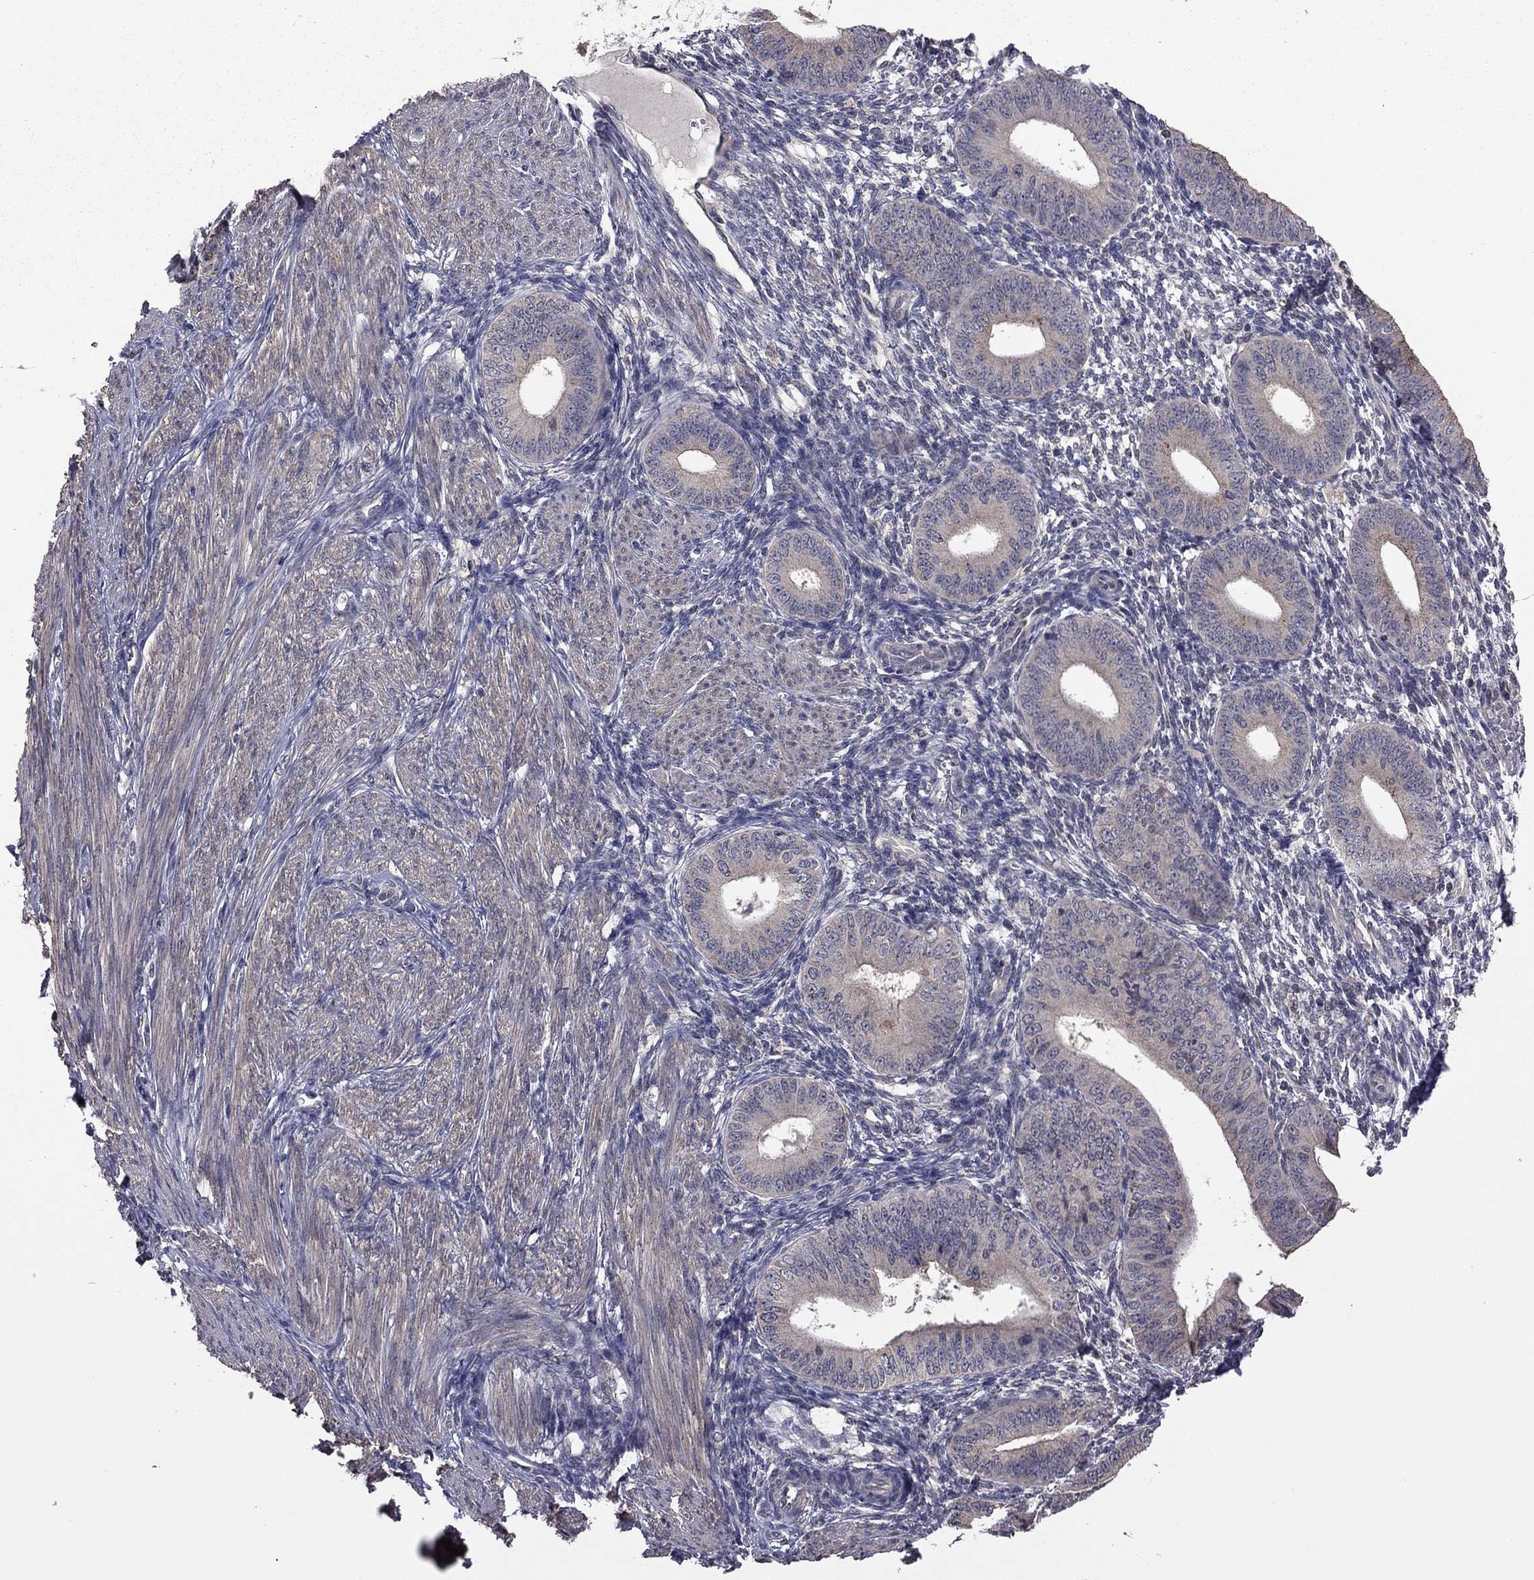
{"staining": {"intensity": "negative", "quantity": "none", "location": "none"}, "tissue": "endometrium", "cell_type": "Cells in endometrial stroma", "image_type": "normal", "snomed": [{"axis": "morphology", "description": "Normal tissue, NOS"}, {"axis": "topography", "description": "Endometrium"}], "caption": "Cells in endometrial stroma show no significant protein positivity in unremarkable endometrium.", "gene": "TSNARE1", "patient": {"sex": "female", "age": 39}}